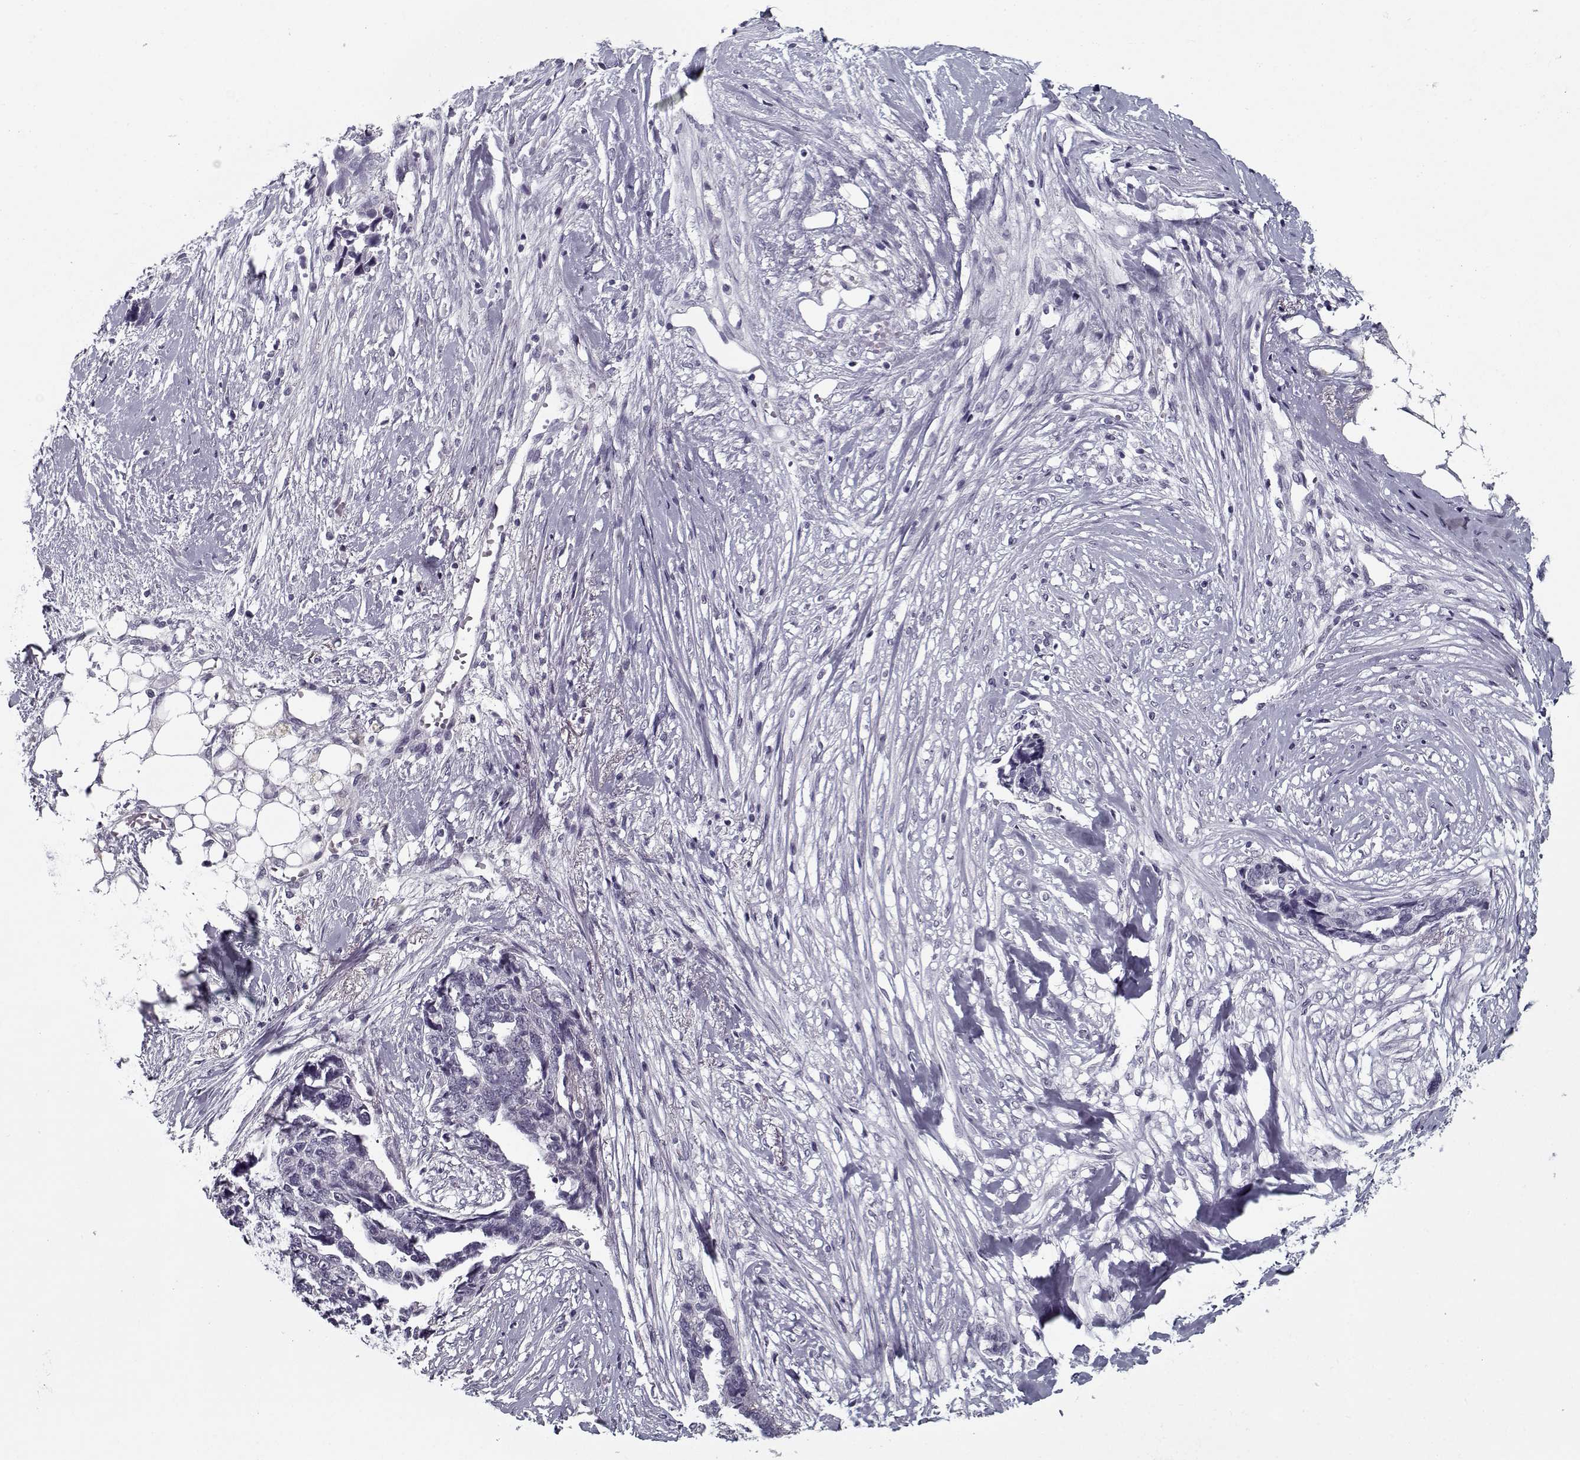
{"staining": {"intensity": "negative", "quantity": "none", "location": "none"}, "tissue": "ovarian cancer", "cell_type": "Tumor cells", "image_type": "cancer", "snomed": [{"axis": "morphology", "description": "Cystadenocarcinoma, serous, NOS"}, {"axis": "topography", "description": "Ovary"}], "caption": "A histopathology image of human serous cystadenocarcinoma (ovarian) is negative for staining in tumor cells.", "gene": "SPACA9", "patient": {"sex": "female", "age": 69}}